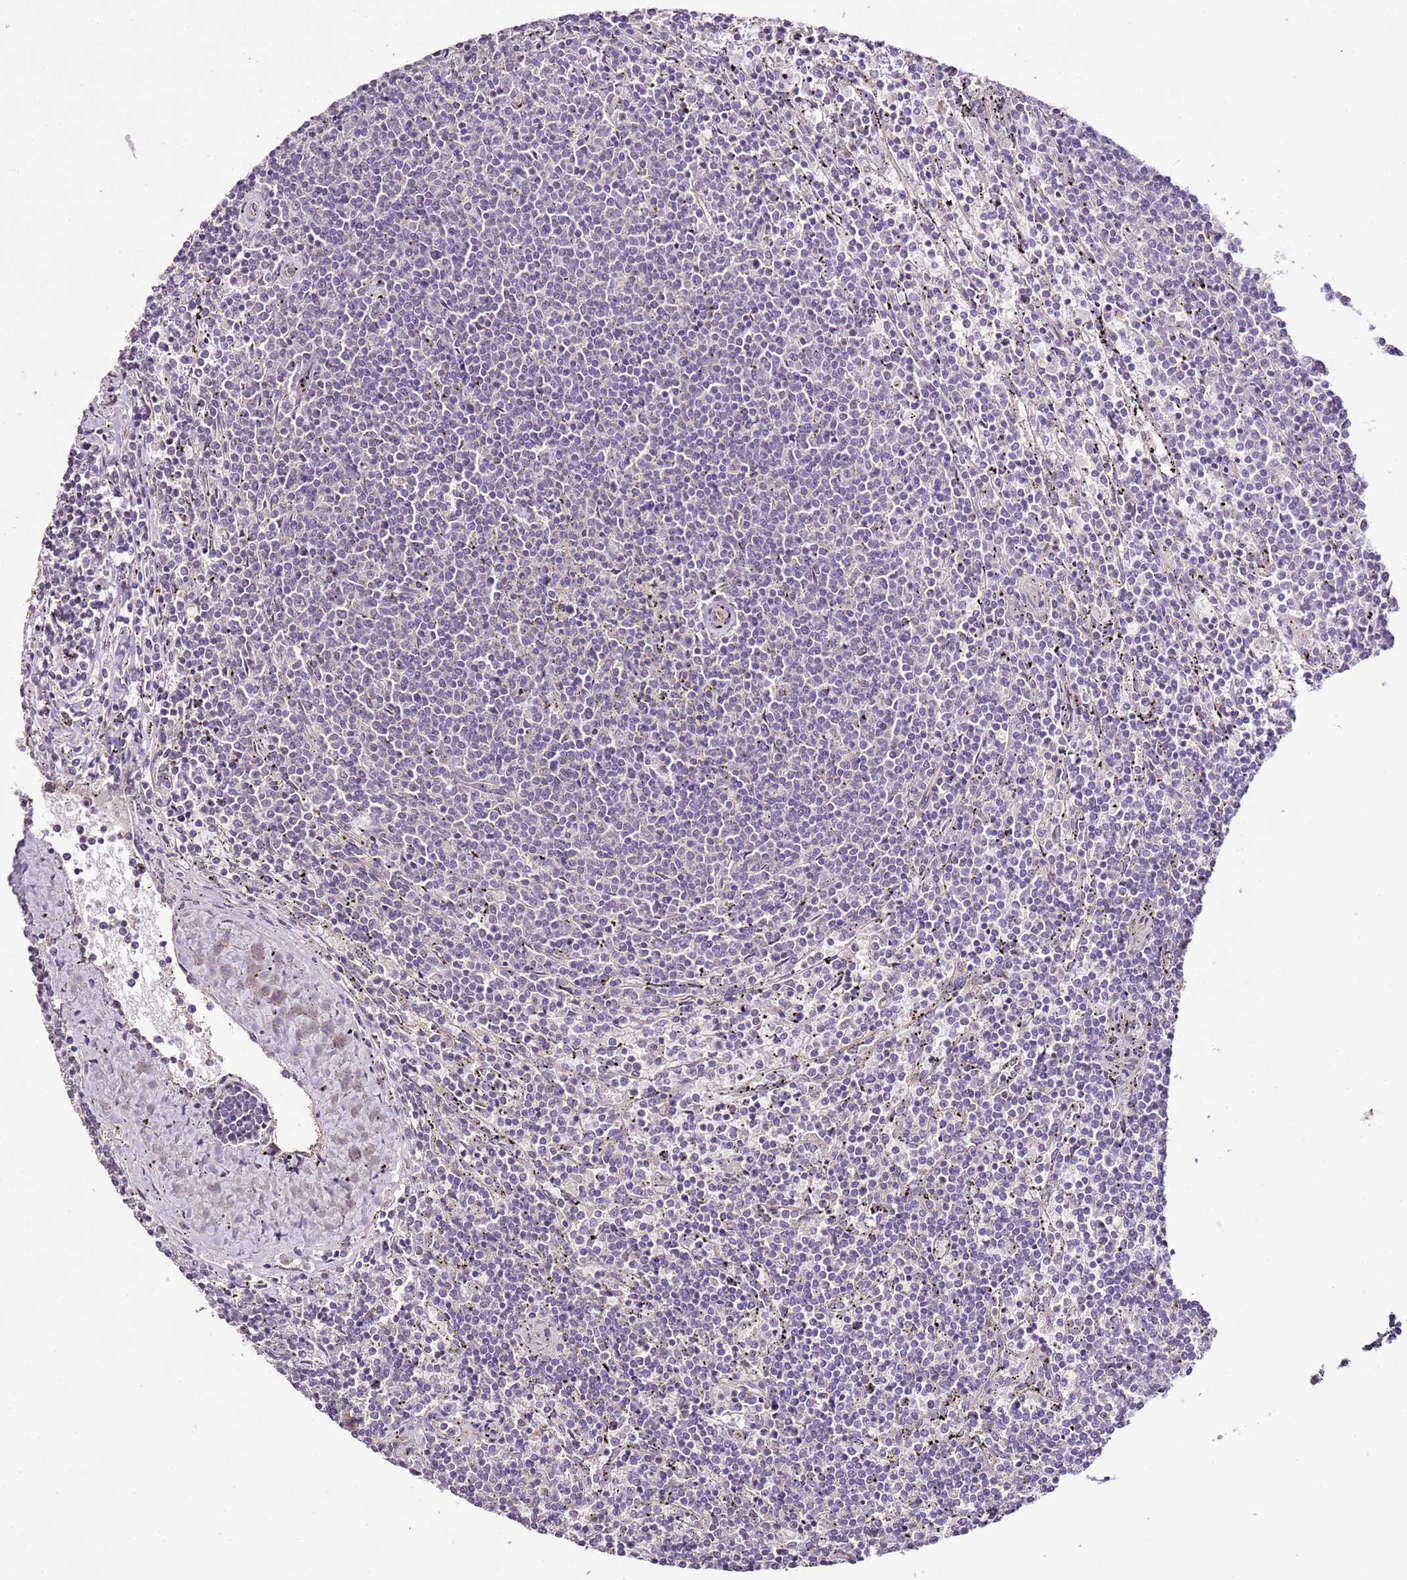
{"staining": {"intensity": "negative", "quantity": "none", "location": "none"}, "tissue": "lymphoma", "cell_type": "Tumor cells", "image_type": "cancer", "snomed": [{"axis": "morphology", "description": "Malignant lymphoma, non-Hodgkin's type, Low grade"}, {"axis": "topography", "description": "Spleen"}], "caption": "Lymphoma was stained to show a protein in brown. There is no significant staining in tumor cells.", "gene": "CMKLR1", "patient": {"sex": "female", "age": 50}}